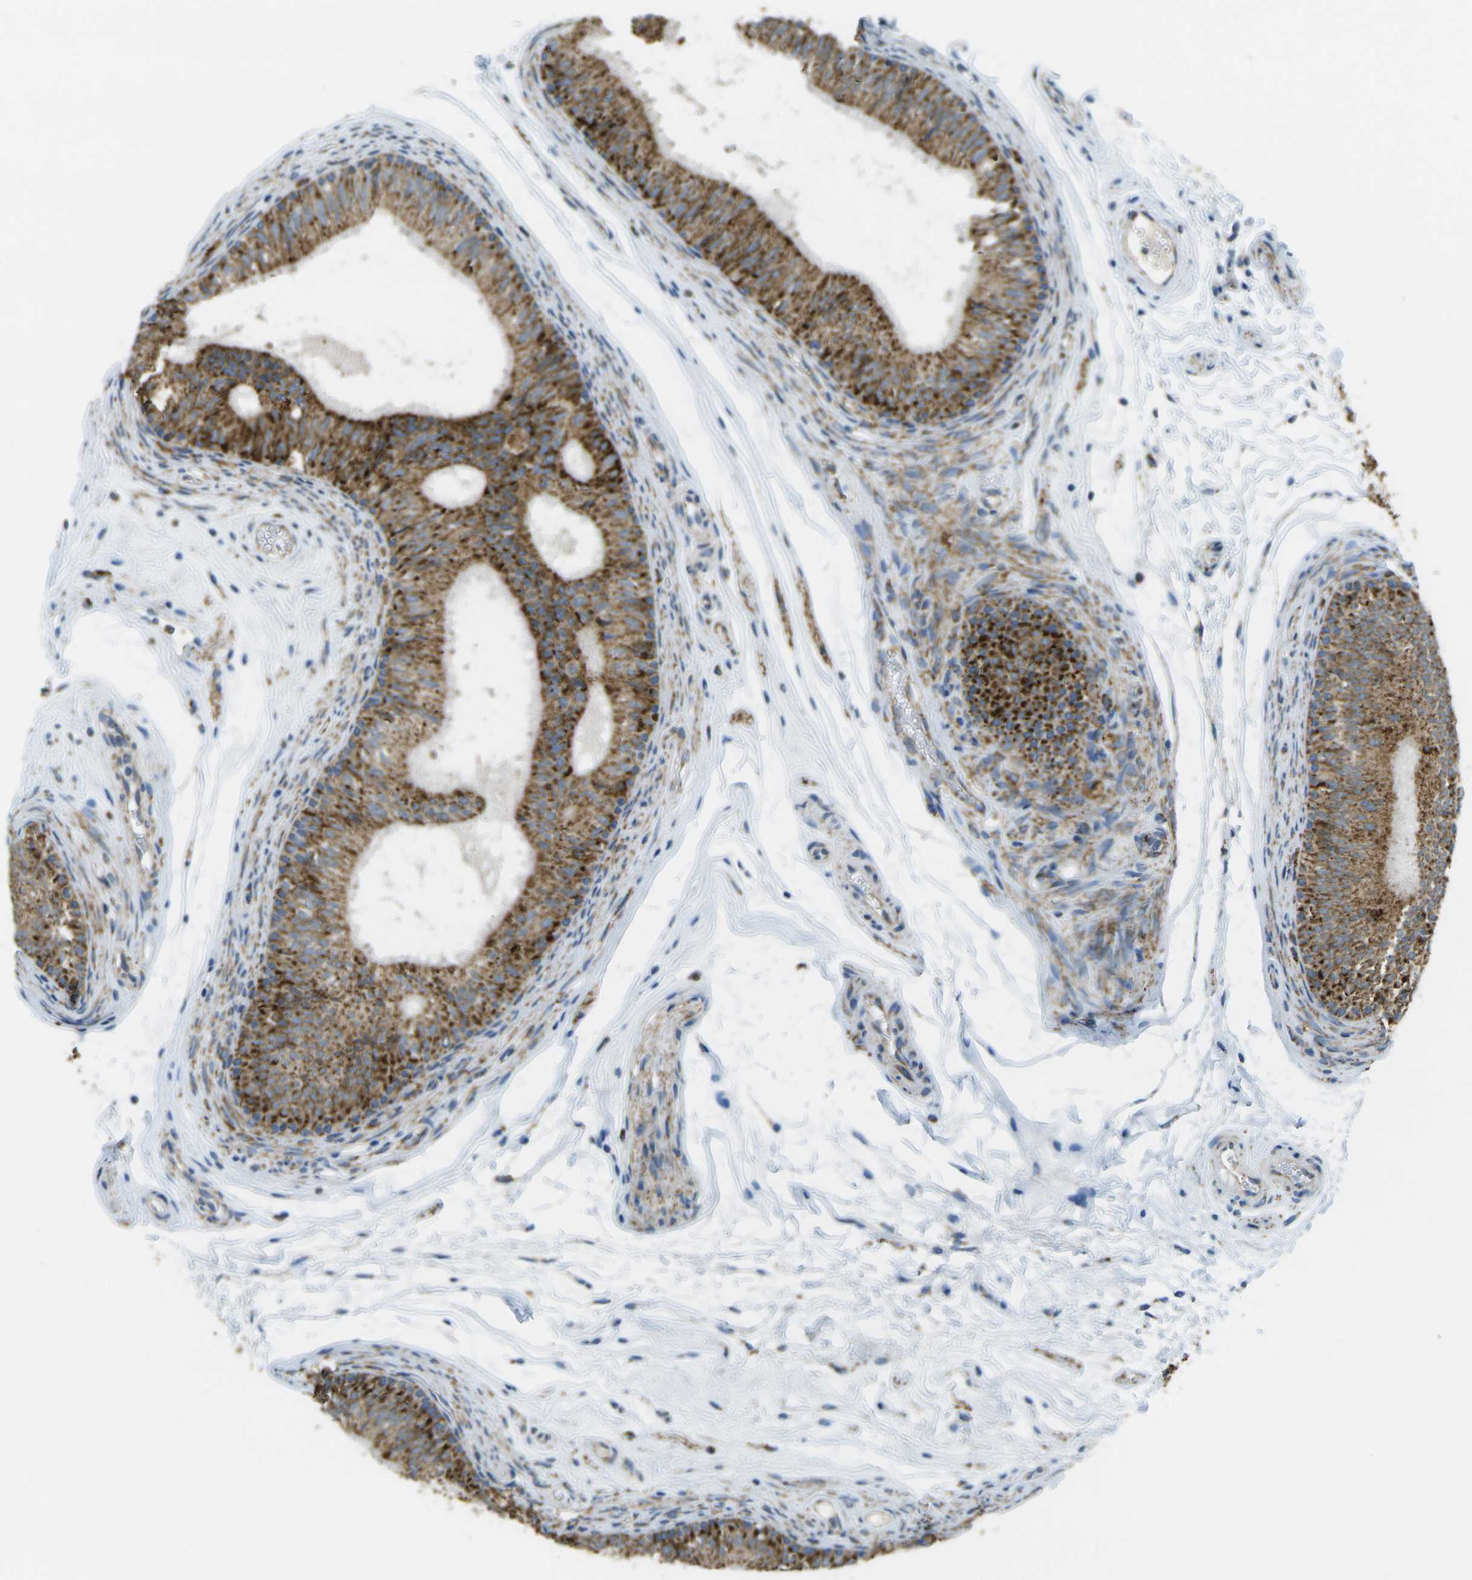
{"staining": {"intensity": "strong", "quantity": ">75%", "location": "cytoplasmic/membranous"}, "tissue": "epididymis", "cell_type": "Glandular cells", "image_type": "normal", "snomed": [{"axis": "morphology", "description": "Normal tissue, NOS"}, {"axis": "topography", "description": "Epididymis"}], "caption": "Immunohistochemical staining of unremarkable epididymis reveals >75% levels of strong cytoplasmic/membranous protein staining in about >75% of glandular cells.", "gene": "CYB5R1", "patient": {"sex": "male", "age": 36}}